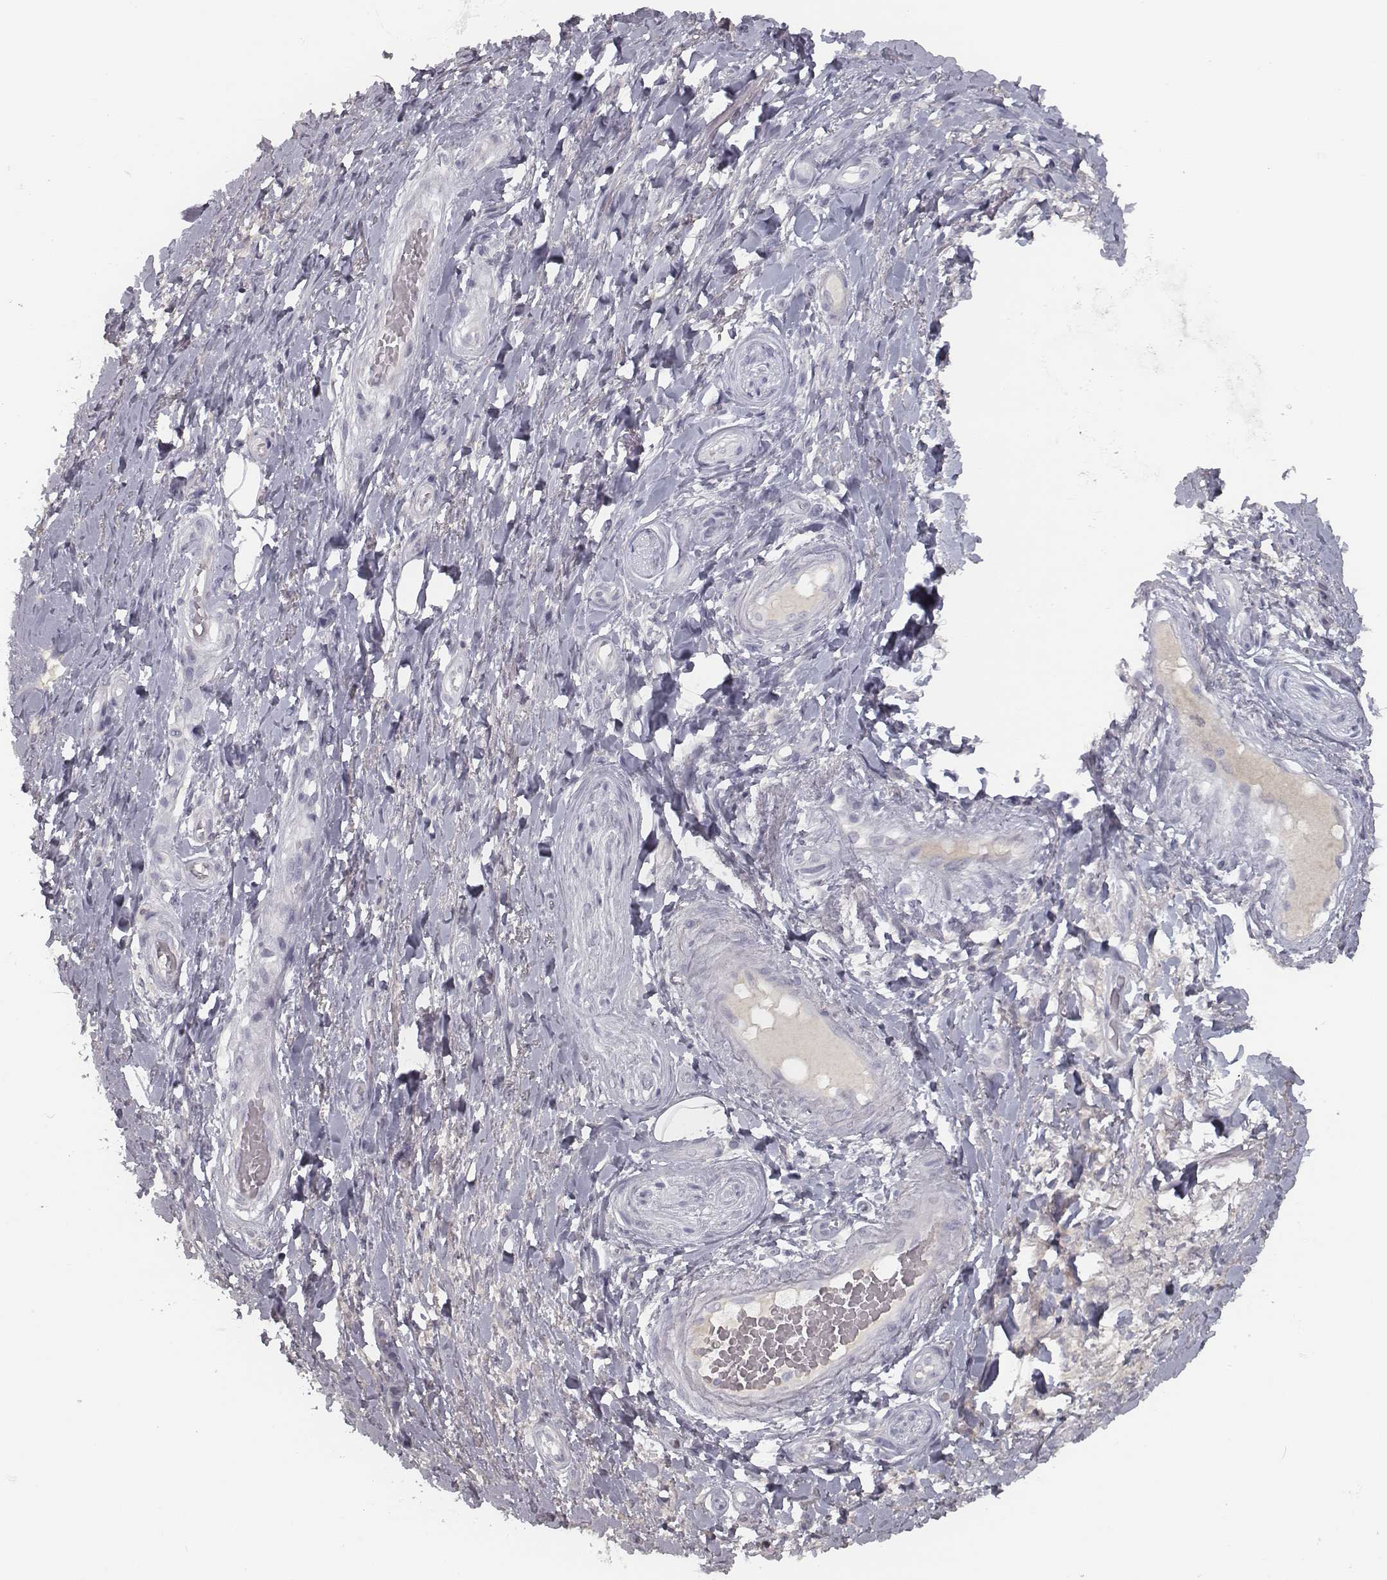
{"staining": {"intensity": "negative", "quantity": "none", "location": "none"}, "tissue": "adipose tissue", "cell_type": "Adipocytes", "image_type": "normal", "snomed": [{"axis": "morphology", "description": "Normal tissue, NOS"}, {"axis": "topography", "description": "Anal"}, {"axis": "topography", "description": "Peripheral nerve tissue"}], "caption": "Immunohistochemical staining of benign human adipose tissue reveals no significant staining in adipocytes.", "gene": "SEPTIN14", "patient": {"sex": "male", "age": 53}}